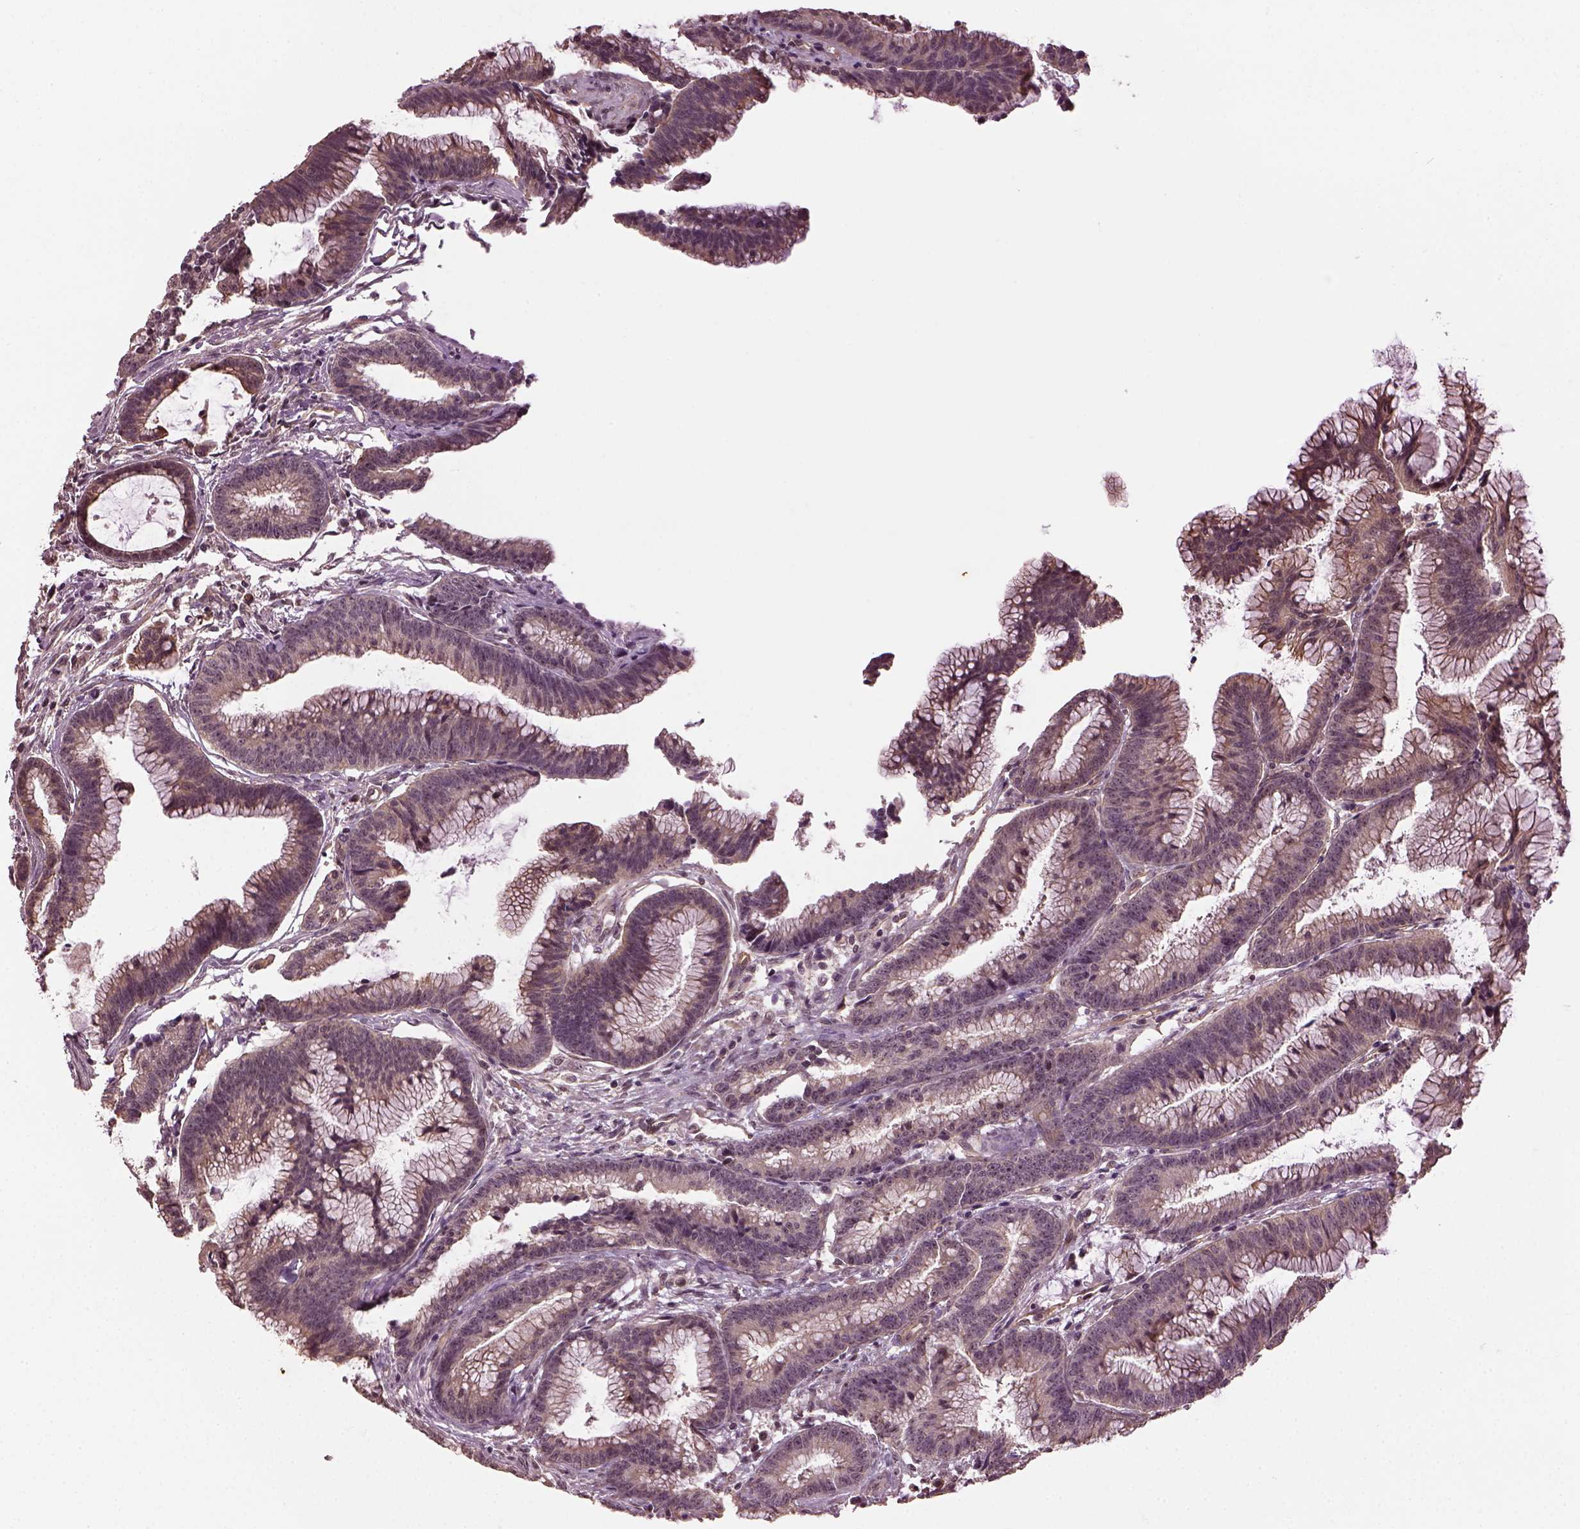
{"staining": {"intensity": "weak", "quantity": "<25%", "location": "nuclear"}, "tissue": "colorectal cancer", "cell_type": "Tumor cells", "image_type": "cancer", "snomed": [{"axis": "morphology", "description": "Adenocarcinoma, NOS"}, {"axis": "topography", "description": "Colon"}], "caption": "There is no significant positivity in tumor cells of adenocarcinoma (colorectal).", "gene": "GNRH1", "patient": {"sex": "female", "age": 78}}